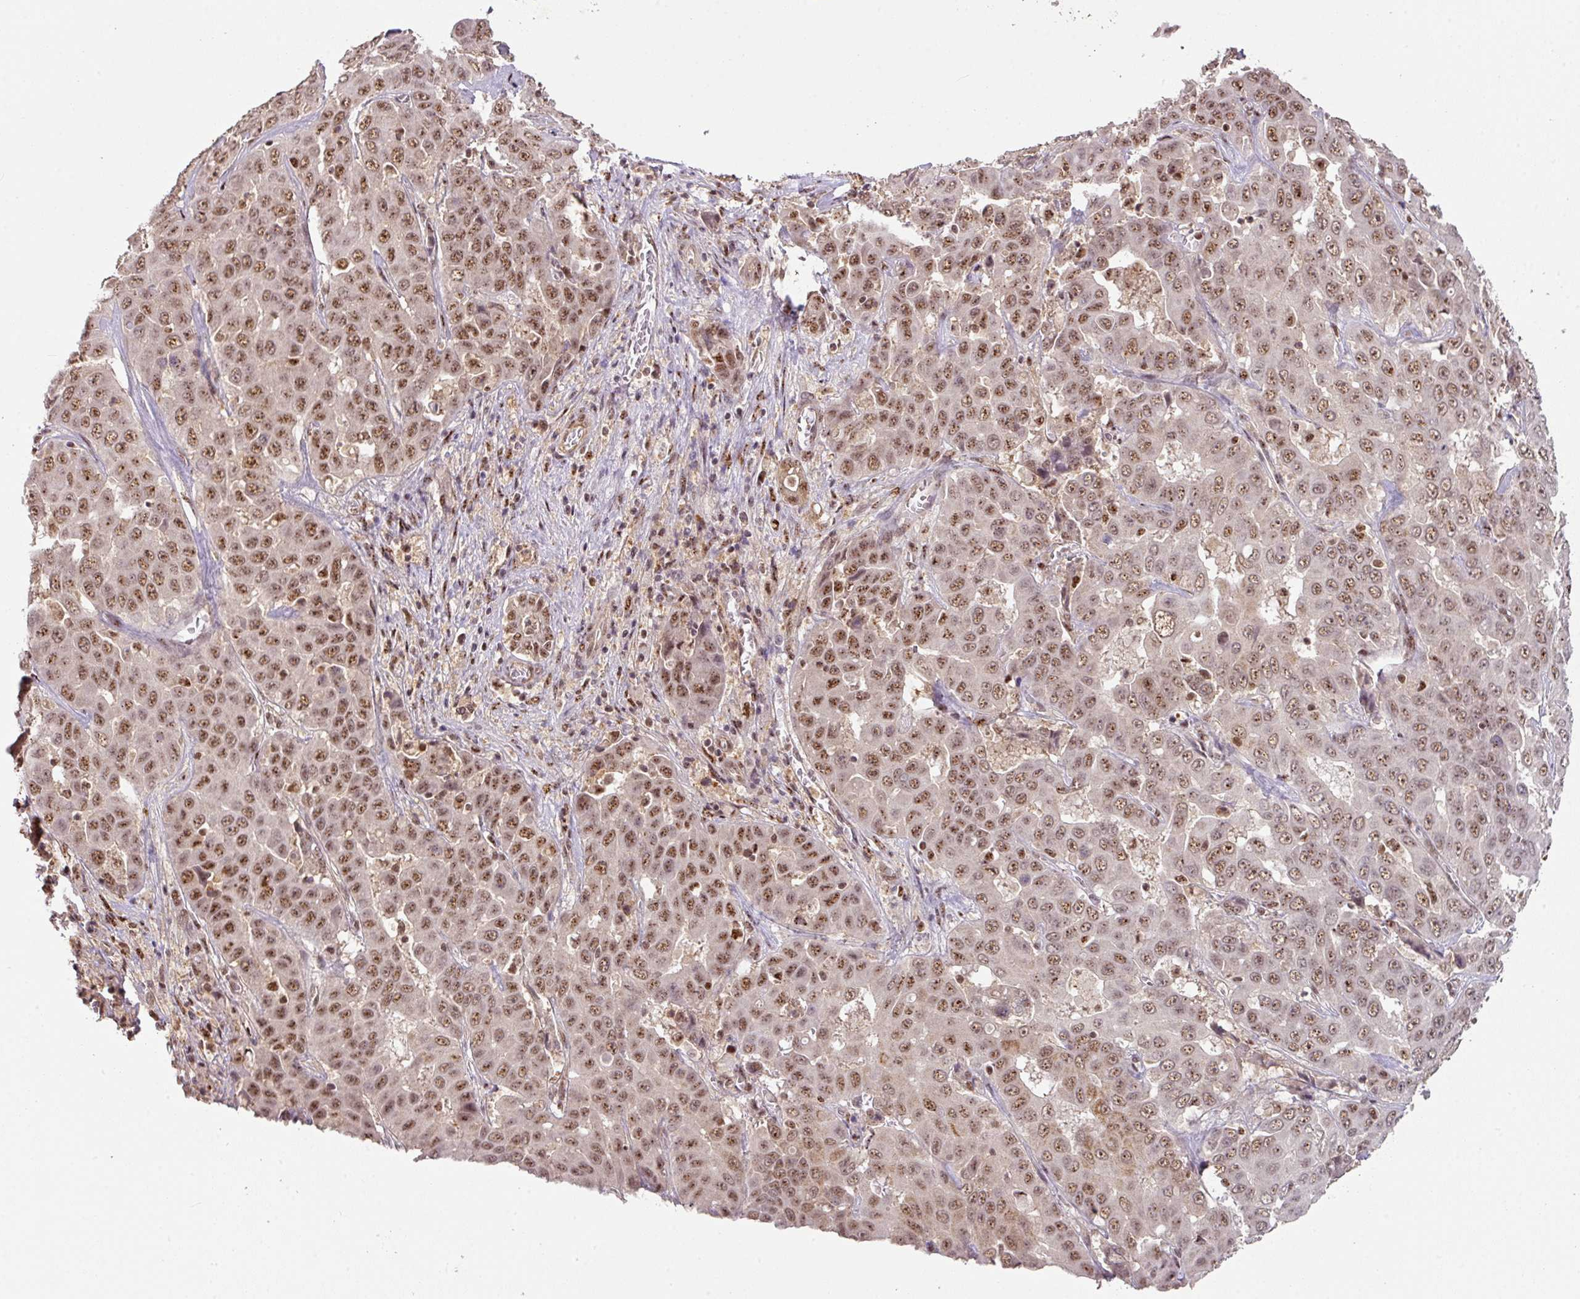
{"staining": {"intensity": "moderate", "quantity": ">75%", "location": "nuclear"}, "tissue": "liver cancer", "cell_type": "Tumor cells", "image_type": "cancer", "snomed": [{"axis": "morphology", "description": "Cholangiocarcinoma"}, {"axis": "topography", "description": "Liver"}], "caption": "This is an image of immunohistochemistry staining of liver cancer, which shows moderate staining in the nuclear of tumor cells.", "gene": "RANBP9", "patient": {"sex": "female", "age": 52}}